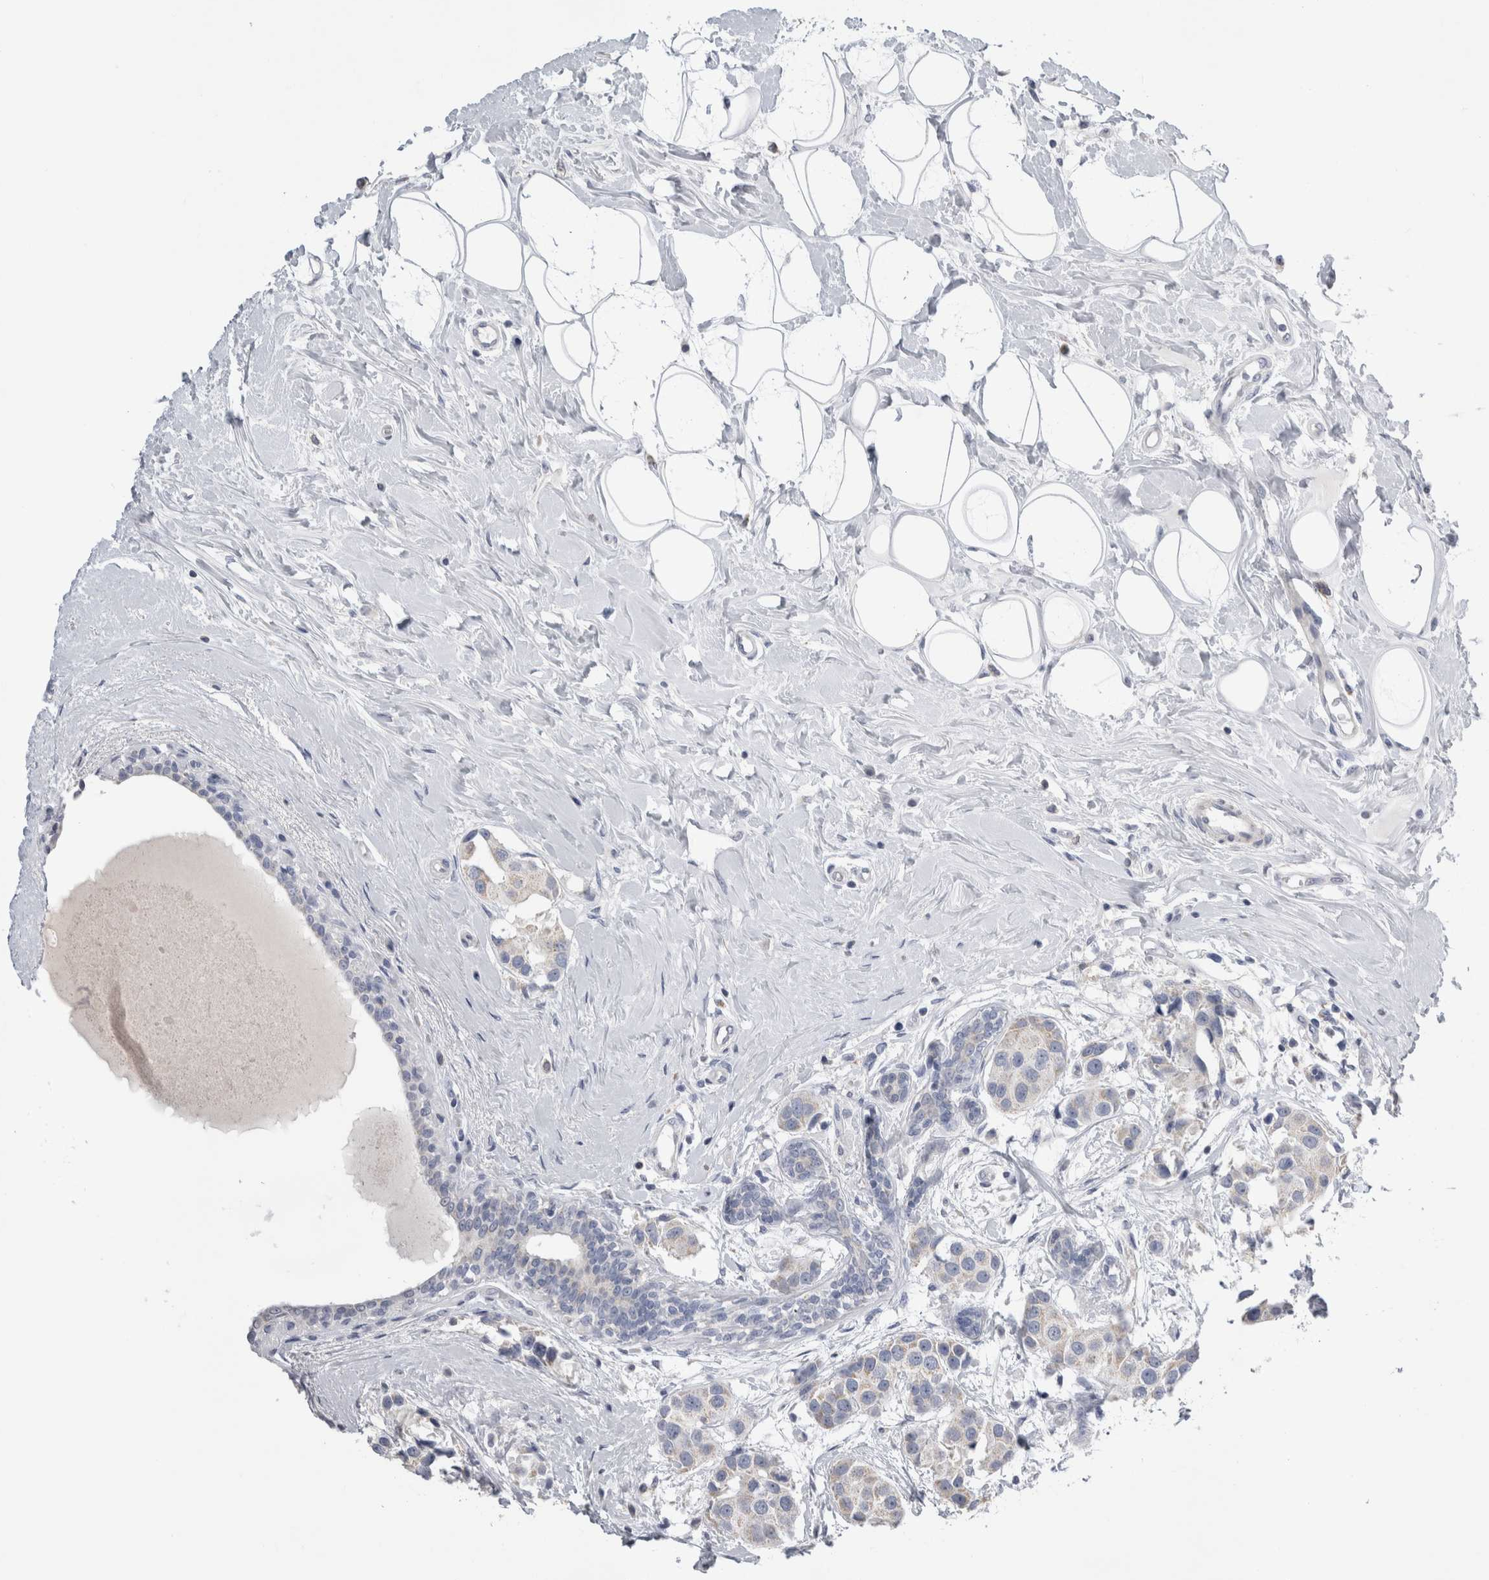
{"staining": {"intensity": "negative", "quantity": "none", "location": "none"}, "tissue": "breast cancer", "cell_type": "Tumor cells", "image_type": "cancer", "snomed": [{"axis": "morphology", "description": "Normal tissue, NOS"}, {"axis": "morphology", "description": "Duct carcinoma"}, {"axis": "topography", "description": "Breast"}], "caption": "Tumor cells are negative for brown protein staining in breast cancer (infiltrating ductal carcinoma).", "gene": "DHRS4", "patient": {"sex": "female", "age": 39}}